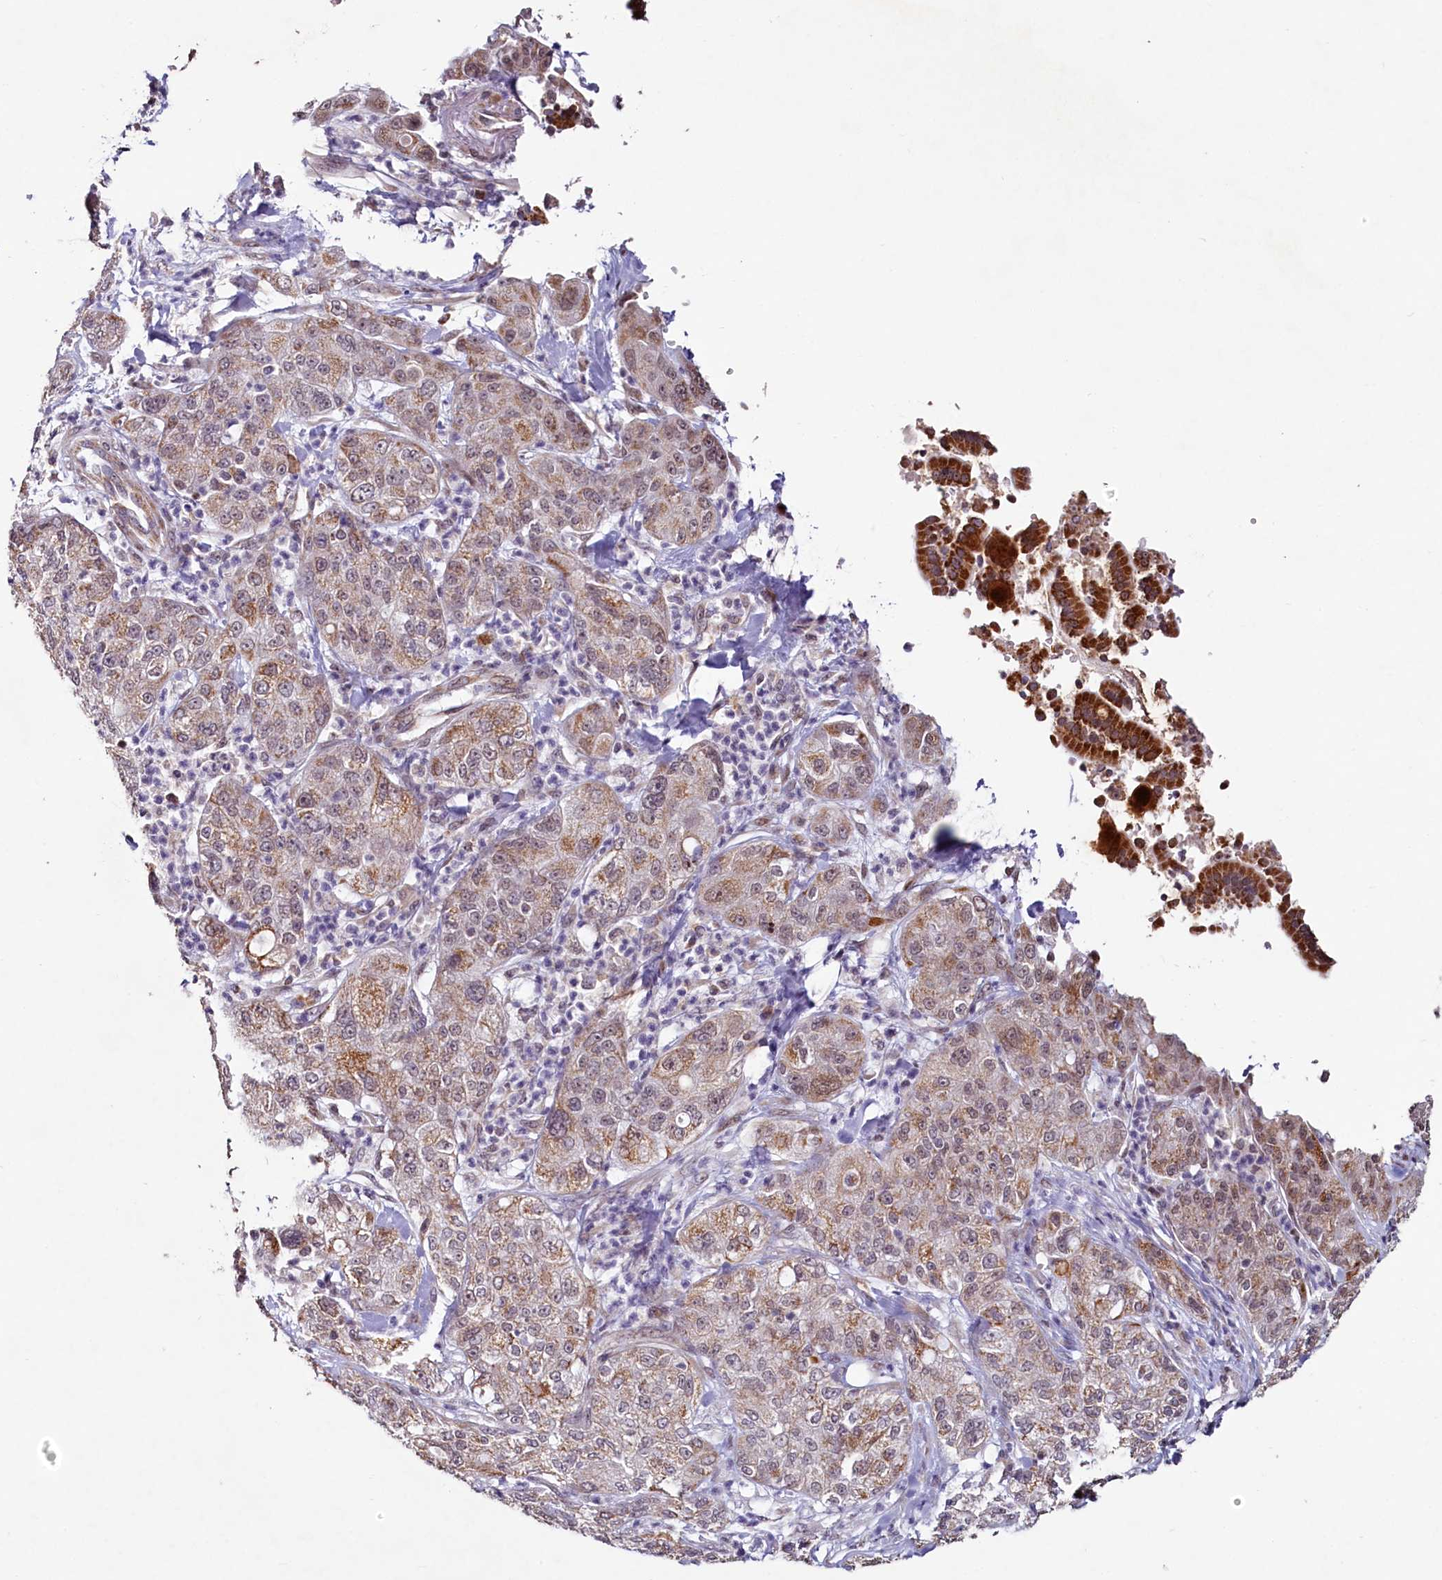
{"staining": {"intensity": "moderate", "quantity": ">75%", "location": "cytoplasmic/membranous"}, "tissue": "pancreatic cancer", "cell_type": "Tumor cells", "image_type": "cancer", "snomed": [{"axis": "morphology", "description": "Adenocarcinoma, NOS"}, {"axis": "topography", "description": "Pancreas"}], "caption": "Moderate cytoplasmic/membranous positivity for a protein is present in about >75% of tumor cells of pancreatic adenocarcinoma using IHC.", "gene": "PDE6D", "patient": {"sex": "female", "age": 78}}